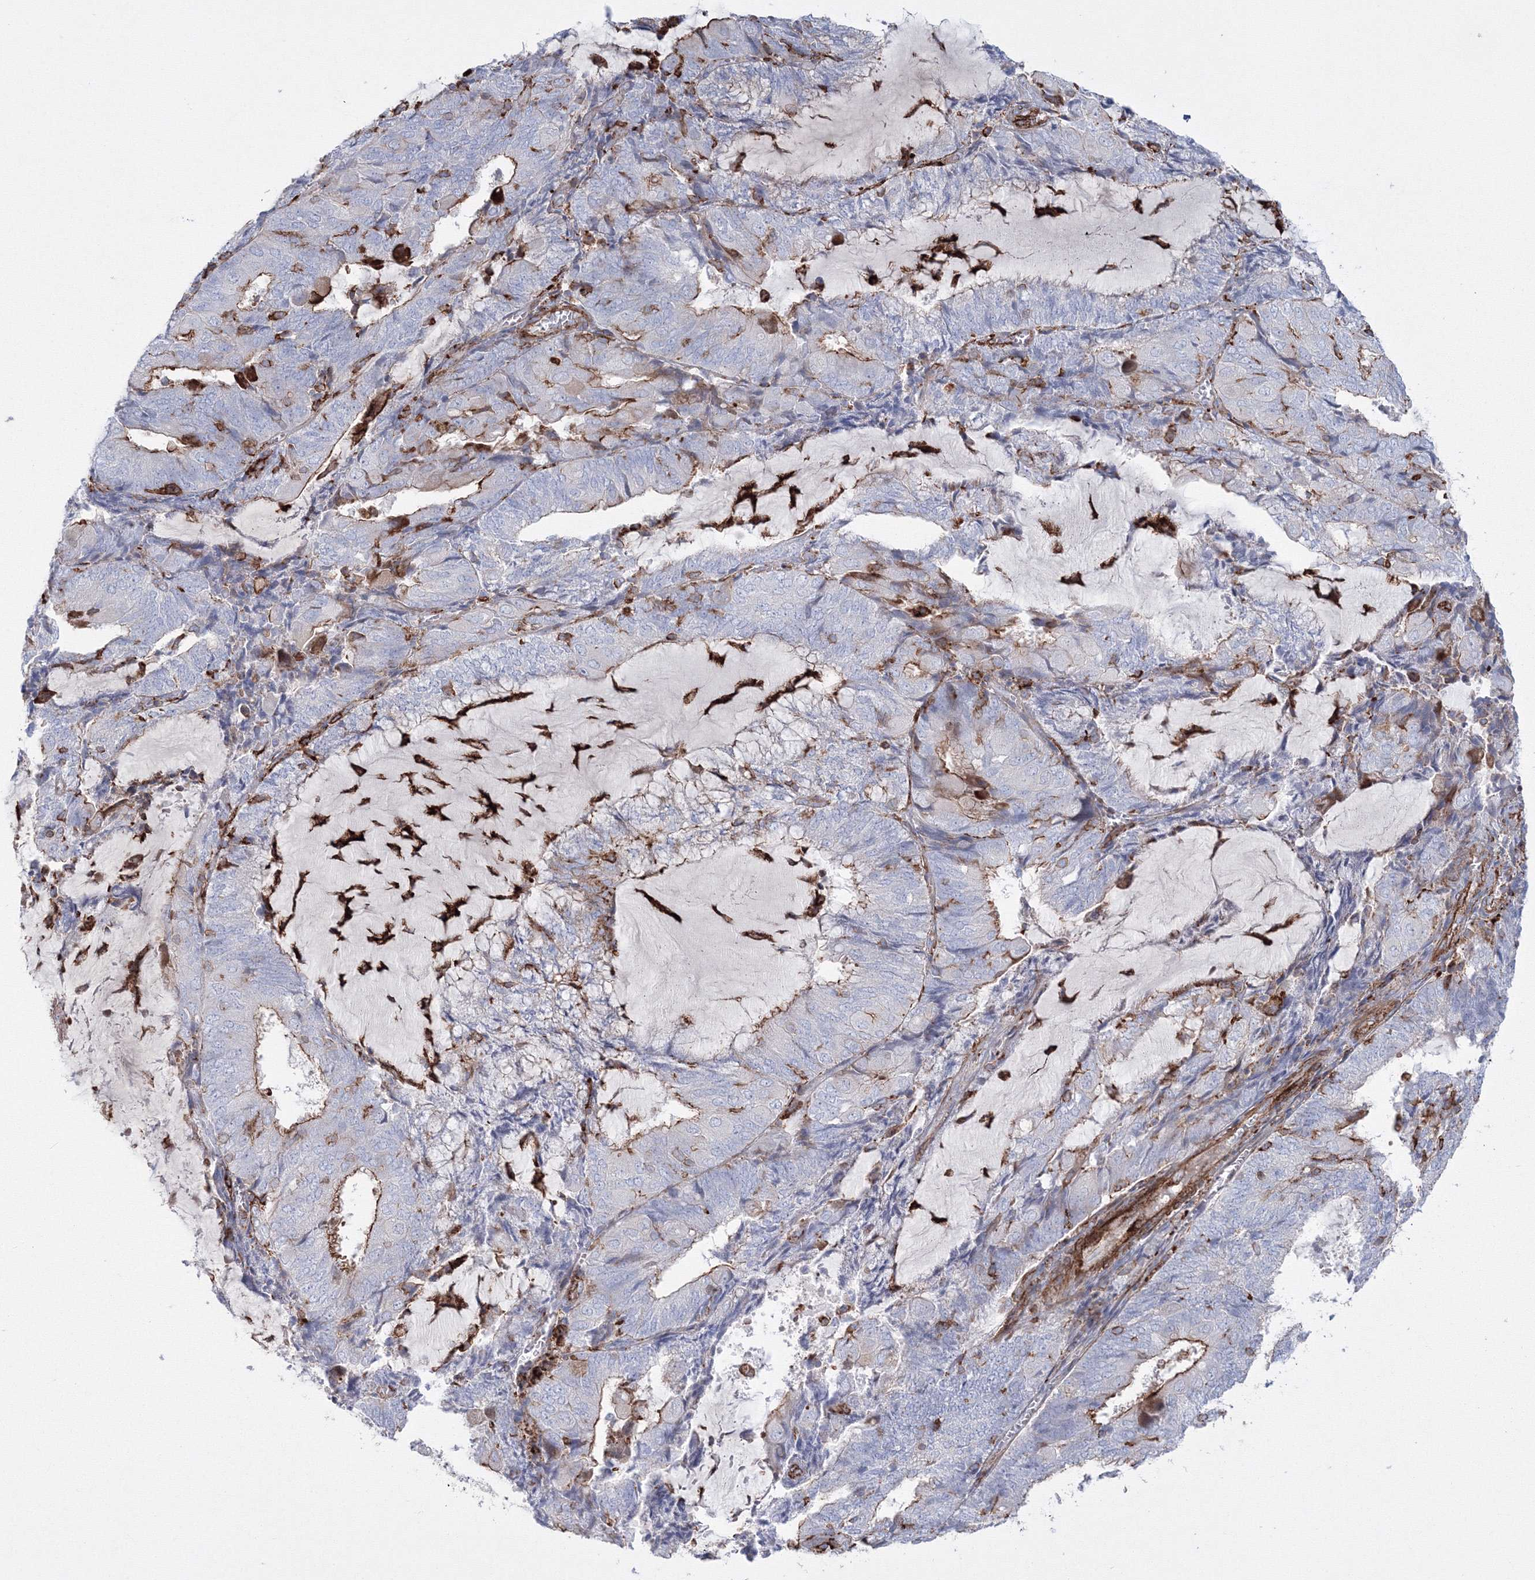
{"staining": {"intensity": "negative", "quantity": "none", "location": "none"}, "tissue": "endometrial cancer", "cell_type": "Tumor cells", "image_type": "cancer", "snomed": [{"axis": "morphology", "description": "Adenocarcinoma, NOS"}, {"axis": "topography", "description": "Endometrium"}], "caption": "Immunohistochemical staining of human endometrial cancer reveals no significant staining in tumor cells. (Immunohistochemistry (ihc), brightfield microscopy, high magnification).", "gene": "GPR82", "patient": {"sex": "female", "age": 81}}